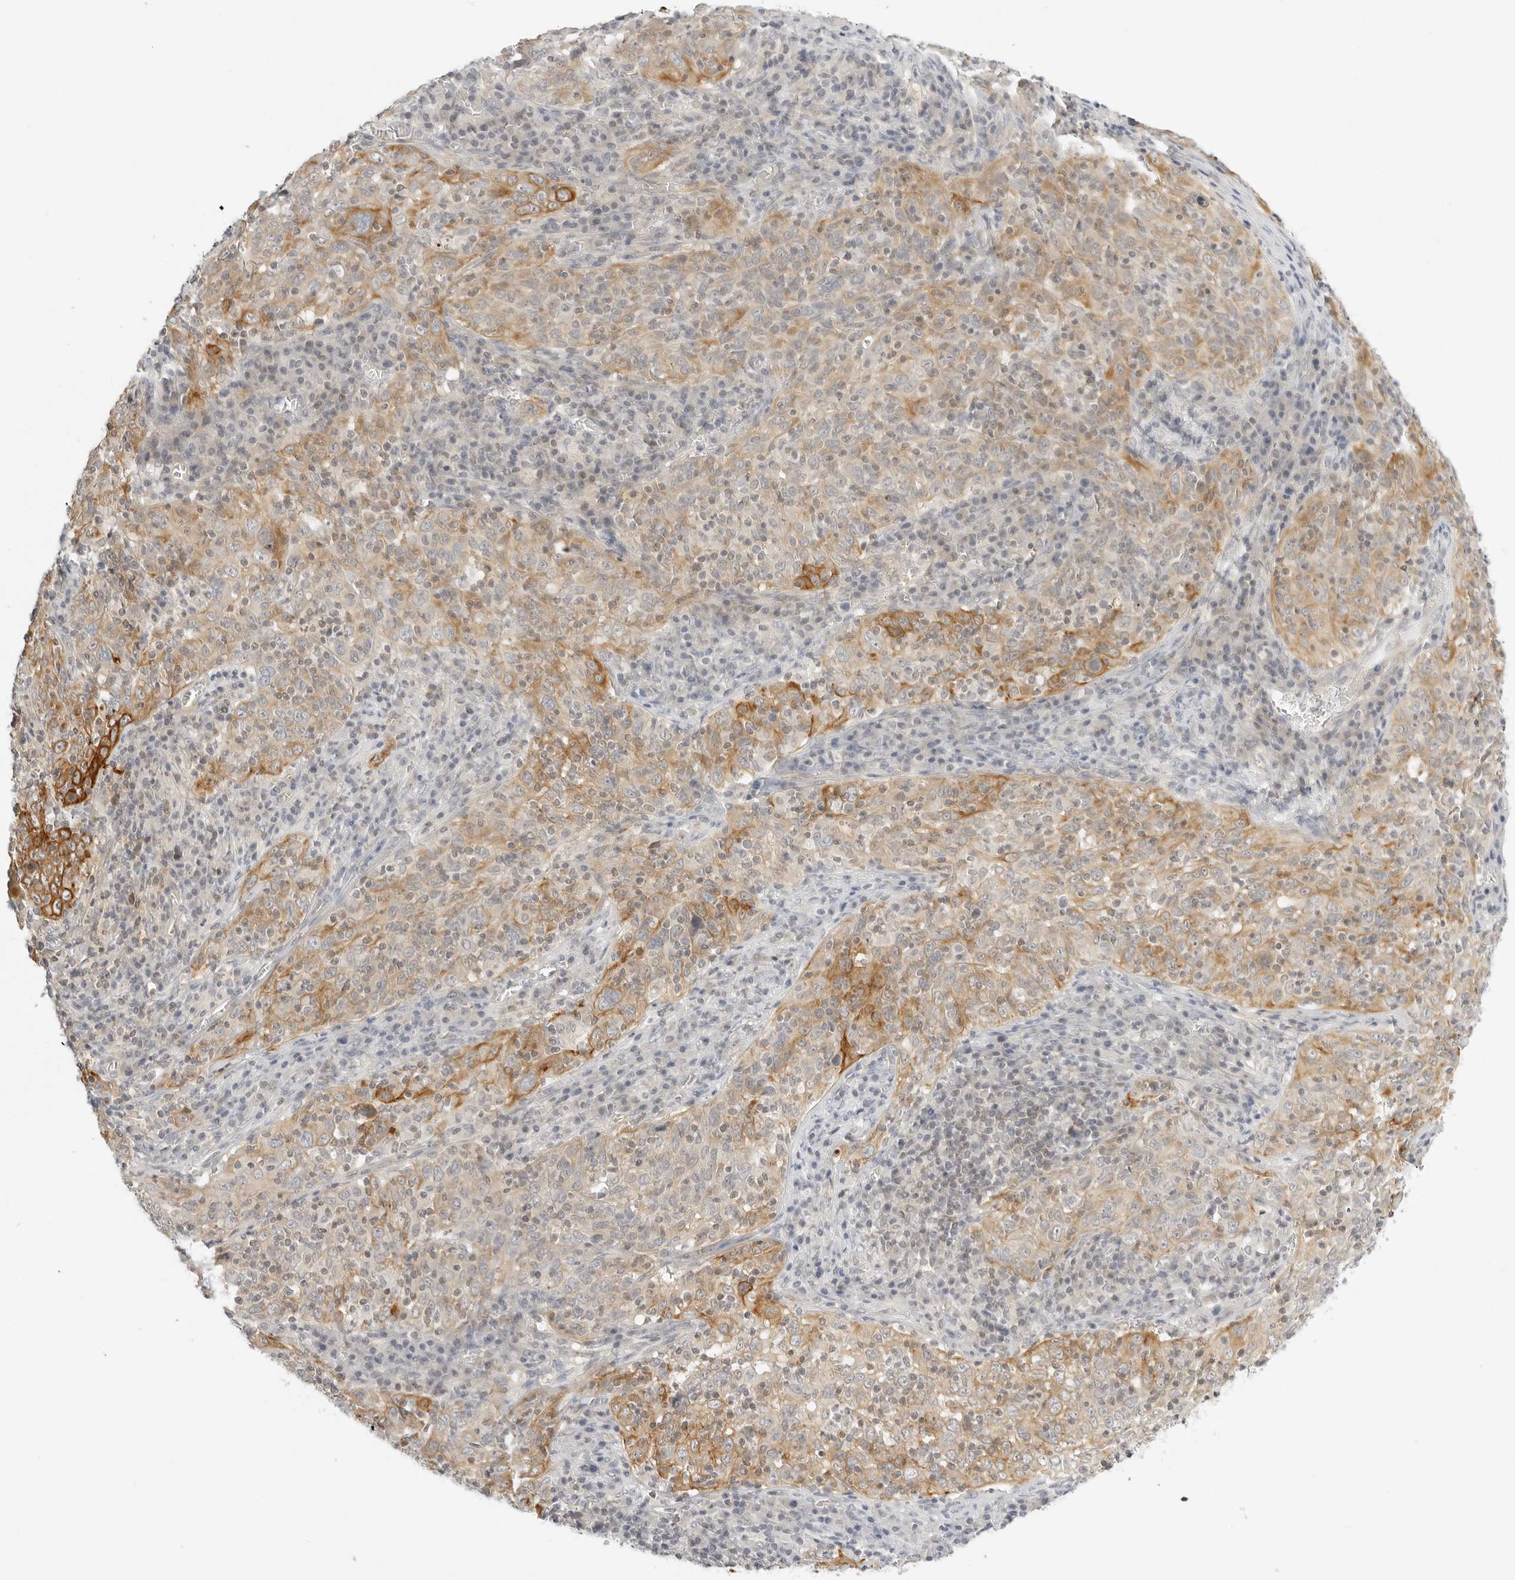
{"staining": {"intensity": "moderate", "quantity": "25%-75%", "location": "cytoplasmic/membranous"}, "tissue": "cervical cancer", "cell_type": "Tumor cells", "image_type": "cancer", "snomed": [{"axis": "morphology", "description": "Squamous cell carcinoma, NOS"}, {"axis": "topography", "description": "Cervix"}], "caption": "Protein staining by immunohistochemistry (IHC) reveals moderate cytoplasmic/membranous expression in about 25%-75% of tumor cells in squamous cell carcinoma (cervical).", "gene": "OSCP1", "patient": {"sex": "female", "age": 46}}